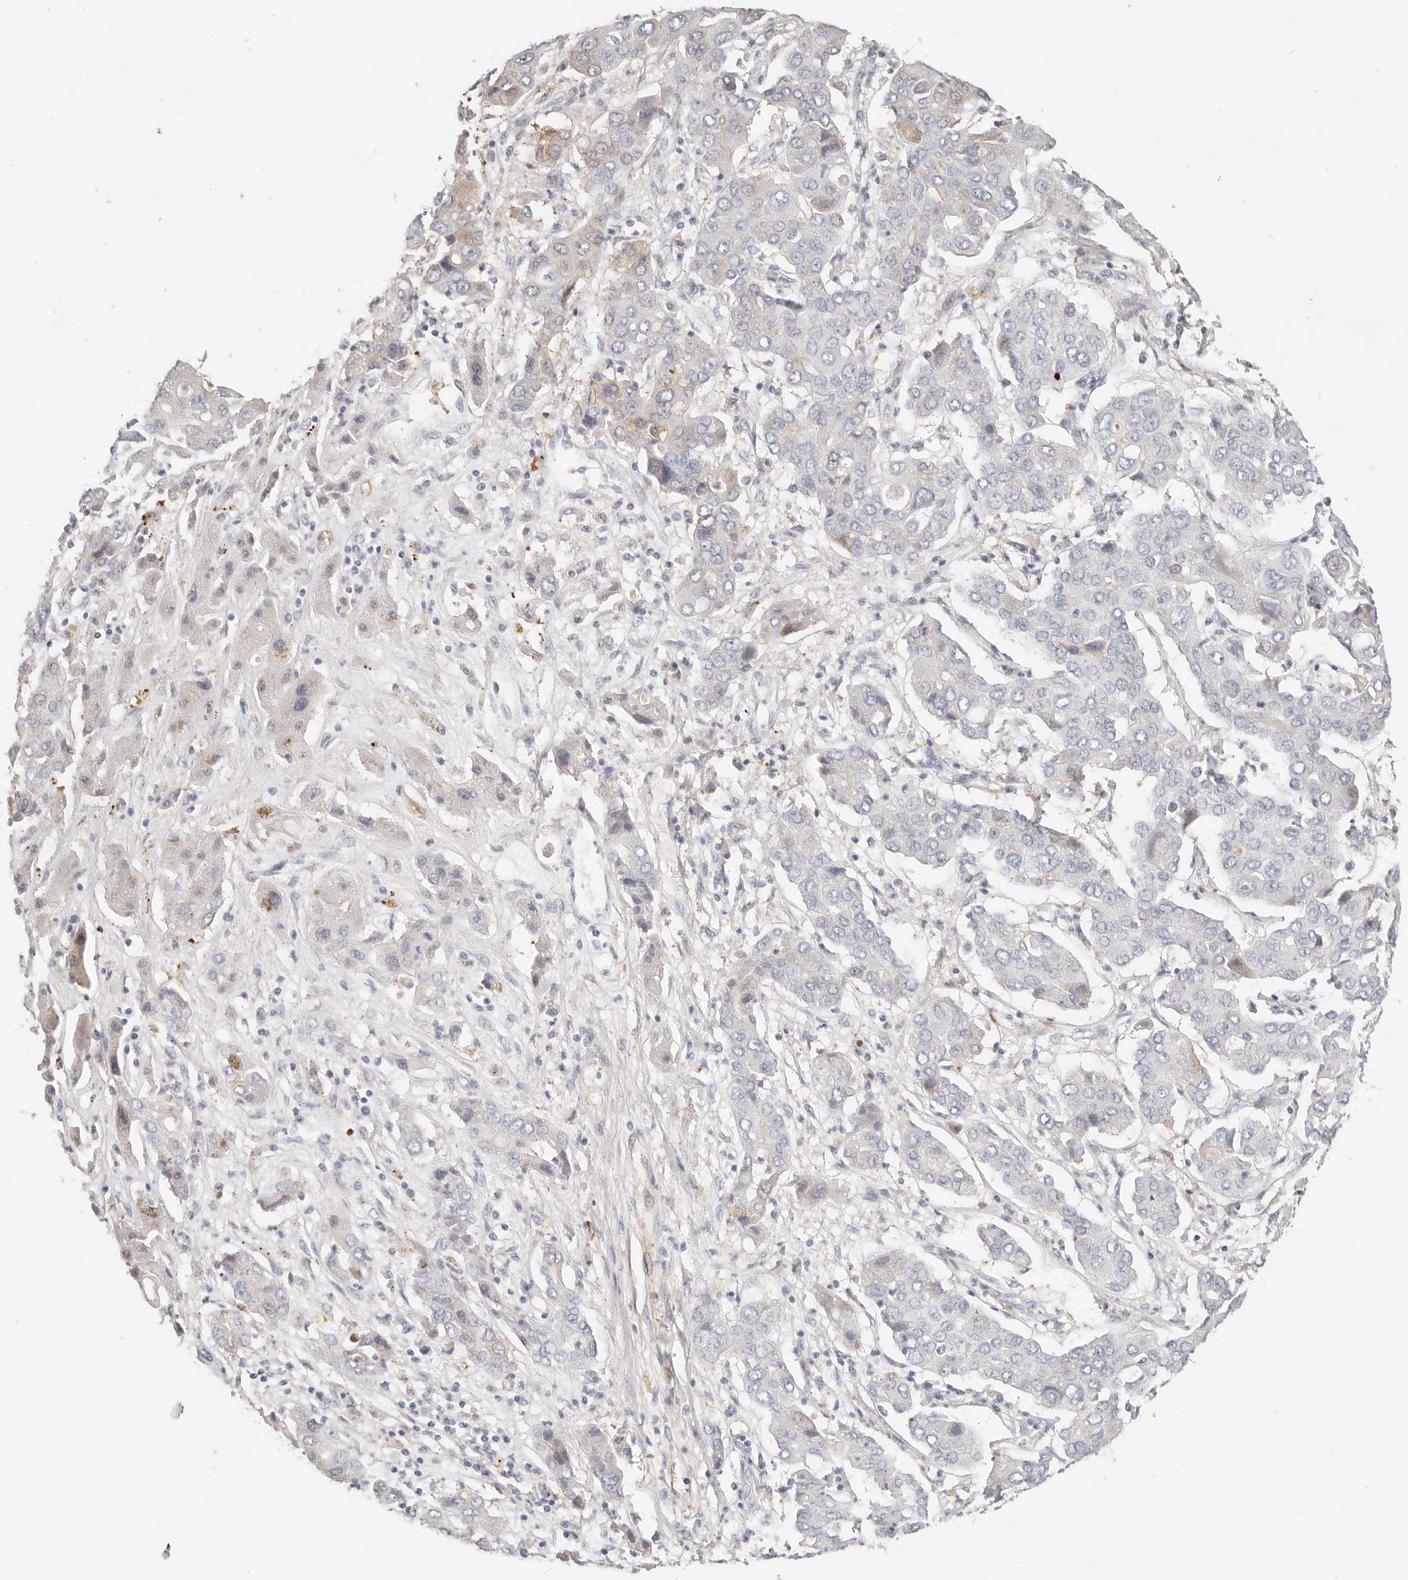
{"staining": {"intensity": "weak", "quantity": "<25%", "location": "cytoplasmic/membranous"}, "tissue": "liver cancer", "cell_type": "Tumor cells", "image_type": "cancer", "snomed": [{"axis": "morphology", "description": "Cholangiocarcinoma"}, {"axis": "topography", "description": "Liver"}], "caption": "Immunohistochemistry image of neoplastic tissue: human liver cholangiocarcinoma stained with DAB displays no significant protein expression in tumor cells.", "gene": "ZRANB1", "patient": {"sex": "male", "age": 67}}